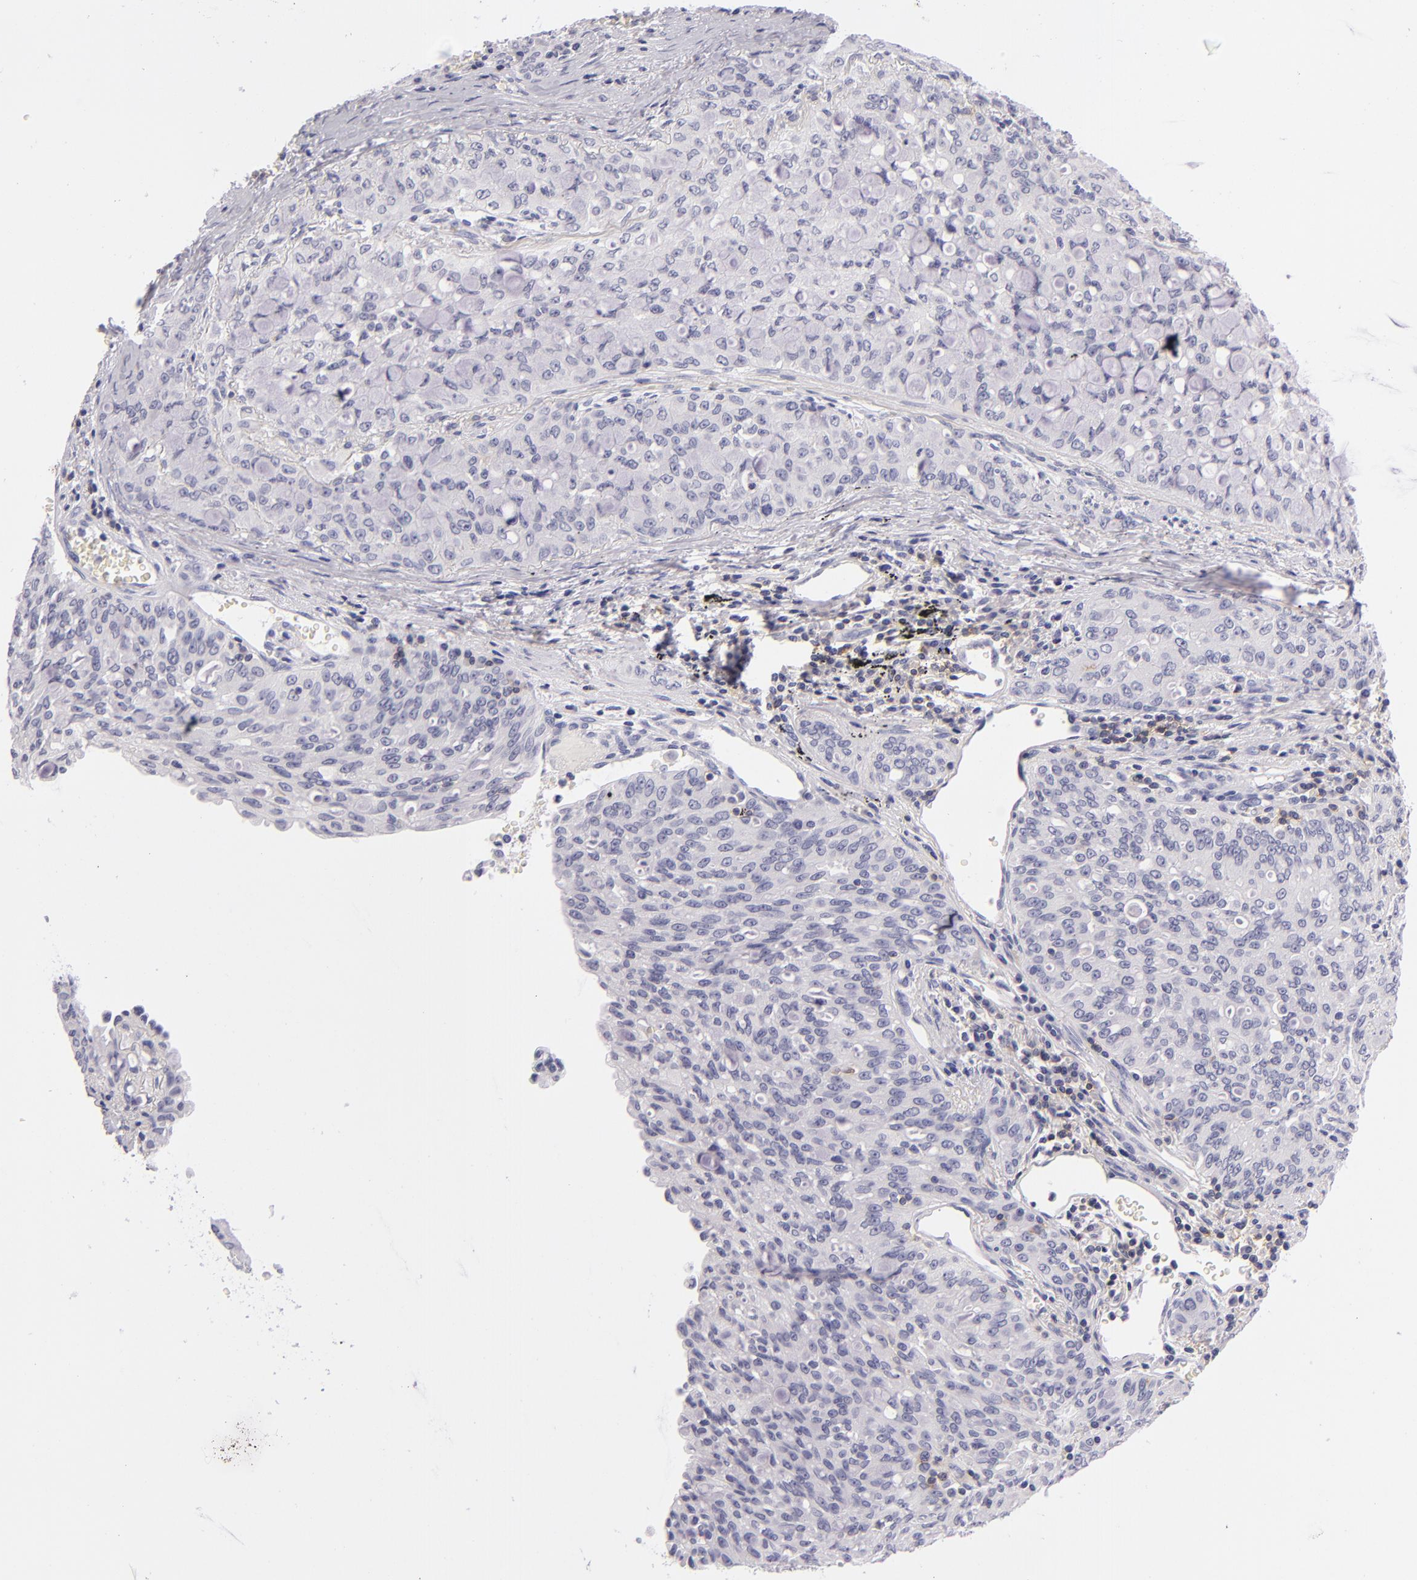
{"staining": {"intensity": "negative", "quantity": "none", "location": "none"}, "tissue": "lung cancer", "cell_type": "Tumor cells", "image_type": "cancer", "snomed": [{"axis": "morphology", "description": "Adenocarcinoma, NOS"}, {"axis": "topography", "description": "Lung"}], "caption": "Immunohistochemistry (IHC) photomicrograph of human lung adenocarcinoma stained for a protein (brown), which exhibits no positivity in tumor cells. (Immunohistochemistry, brightfield microscopy, high magnification).", "gene": "CD48", "patient": {"sex": "female", "age": 44}}